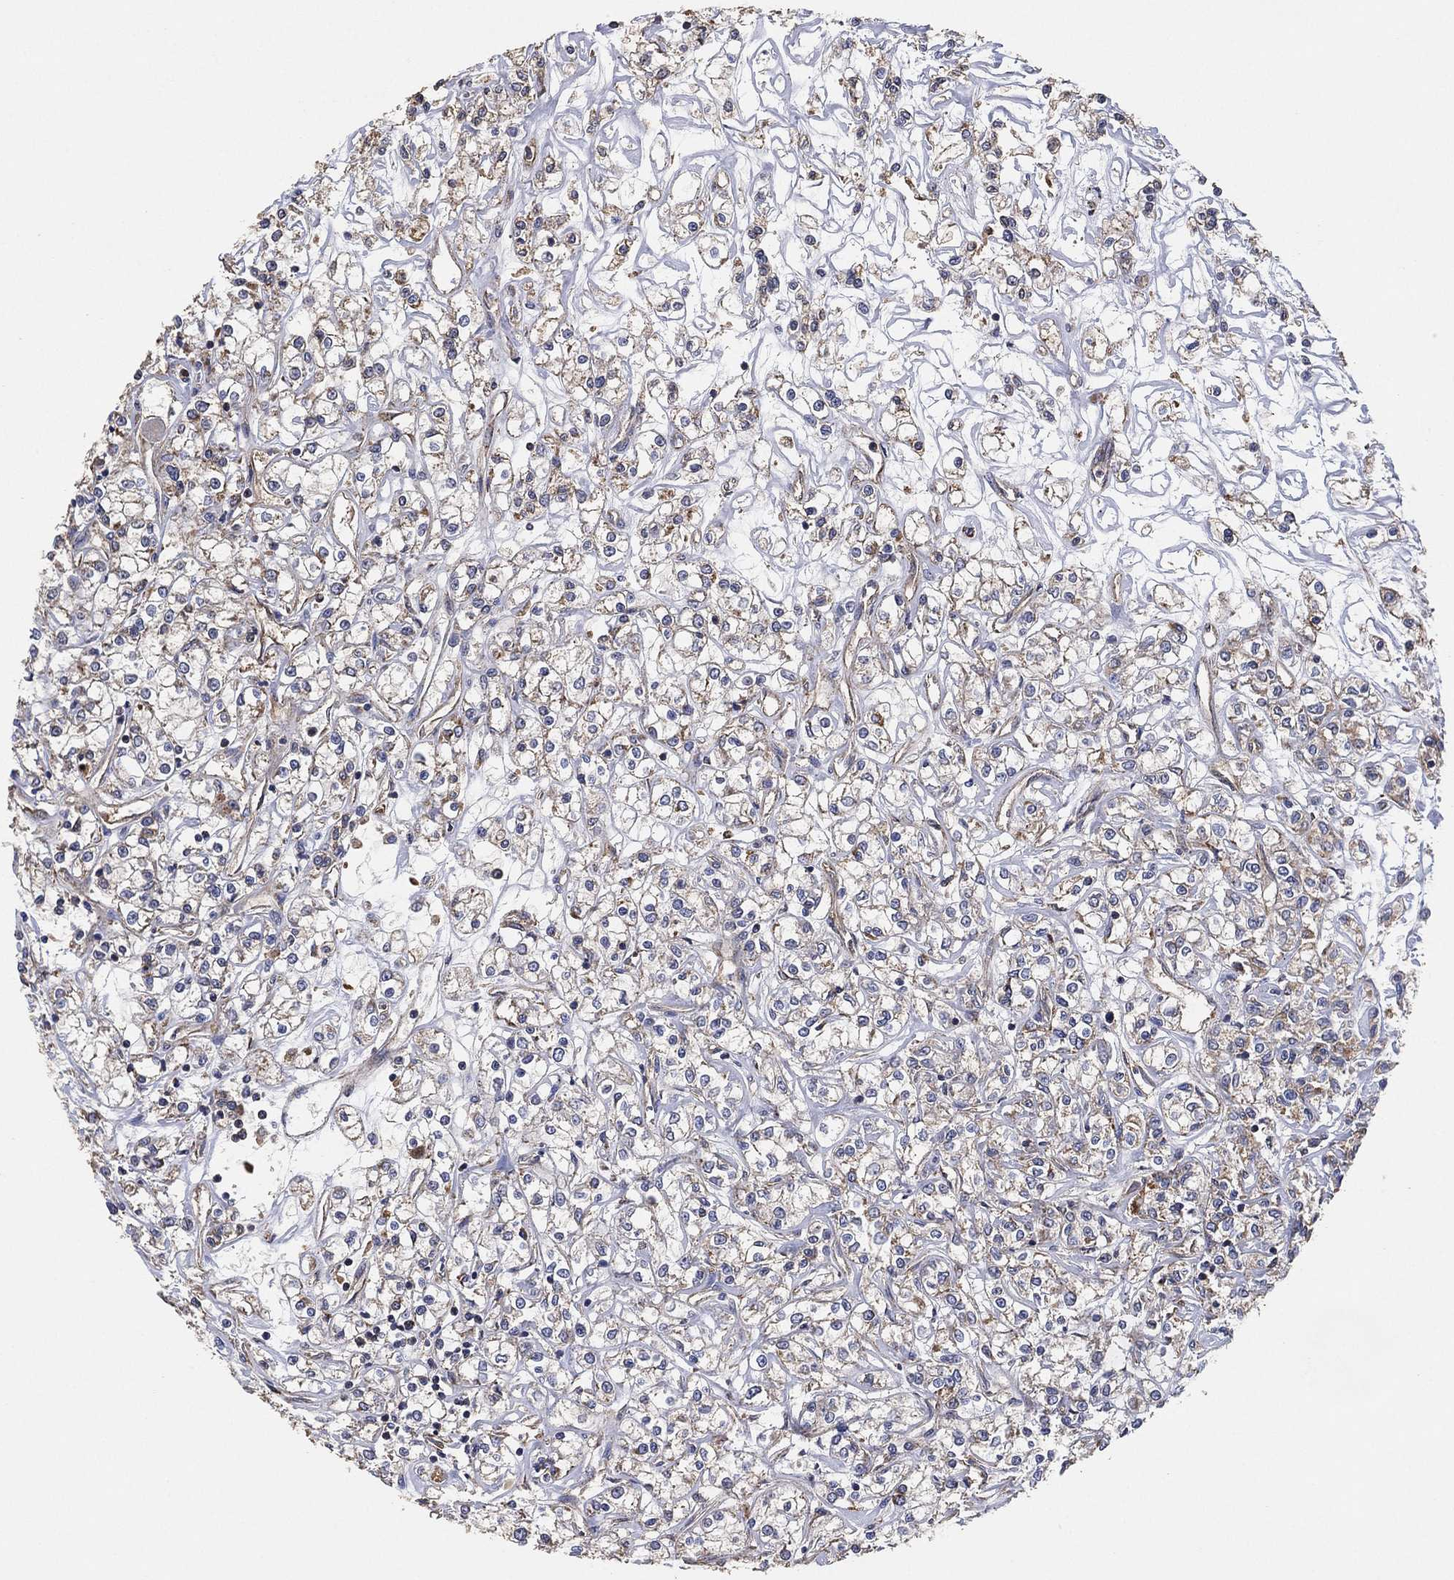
{"staining": {"intensity": "weak", "quantity": "<25%", "location": "cytoplasmic/membranous"}, "tissue": "renal cancer", "cell_type": "Tumor cells", "image_type": "cancer", "snomed": [{"axis": "morphology", "description": "Adenocarcinoma, NOS"}, {"axis": "topography", "description": "Kidney"}], "caption": "Tumor cells show no significant protein staining in renal cancer.", "gene": "LIMD1", "patient": {"sex": "female", "age": 59}}